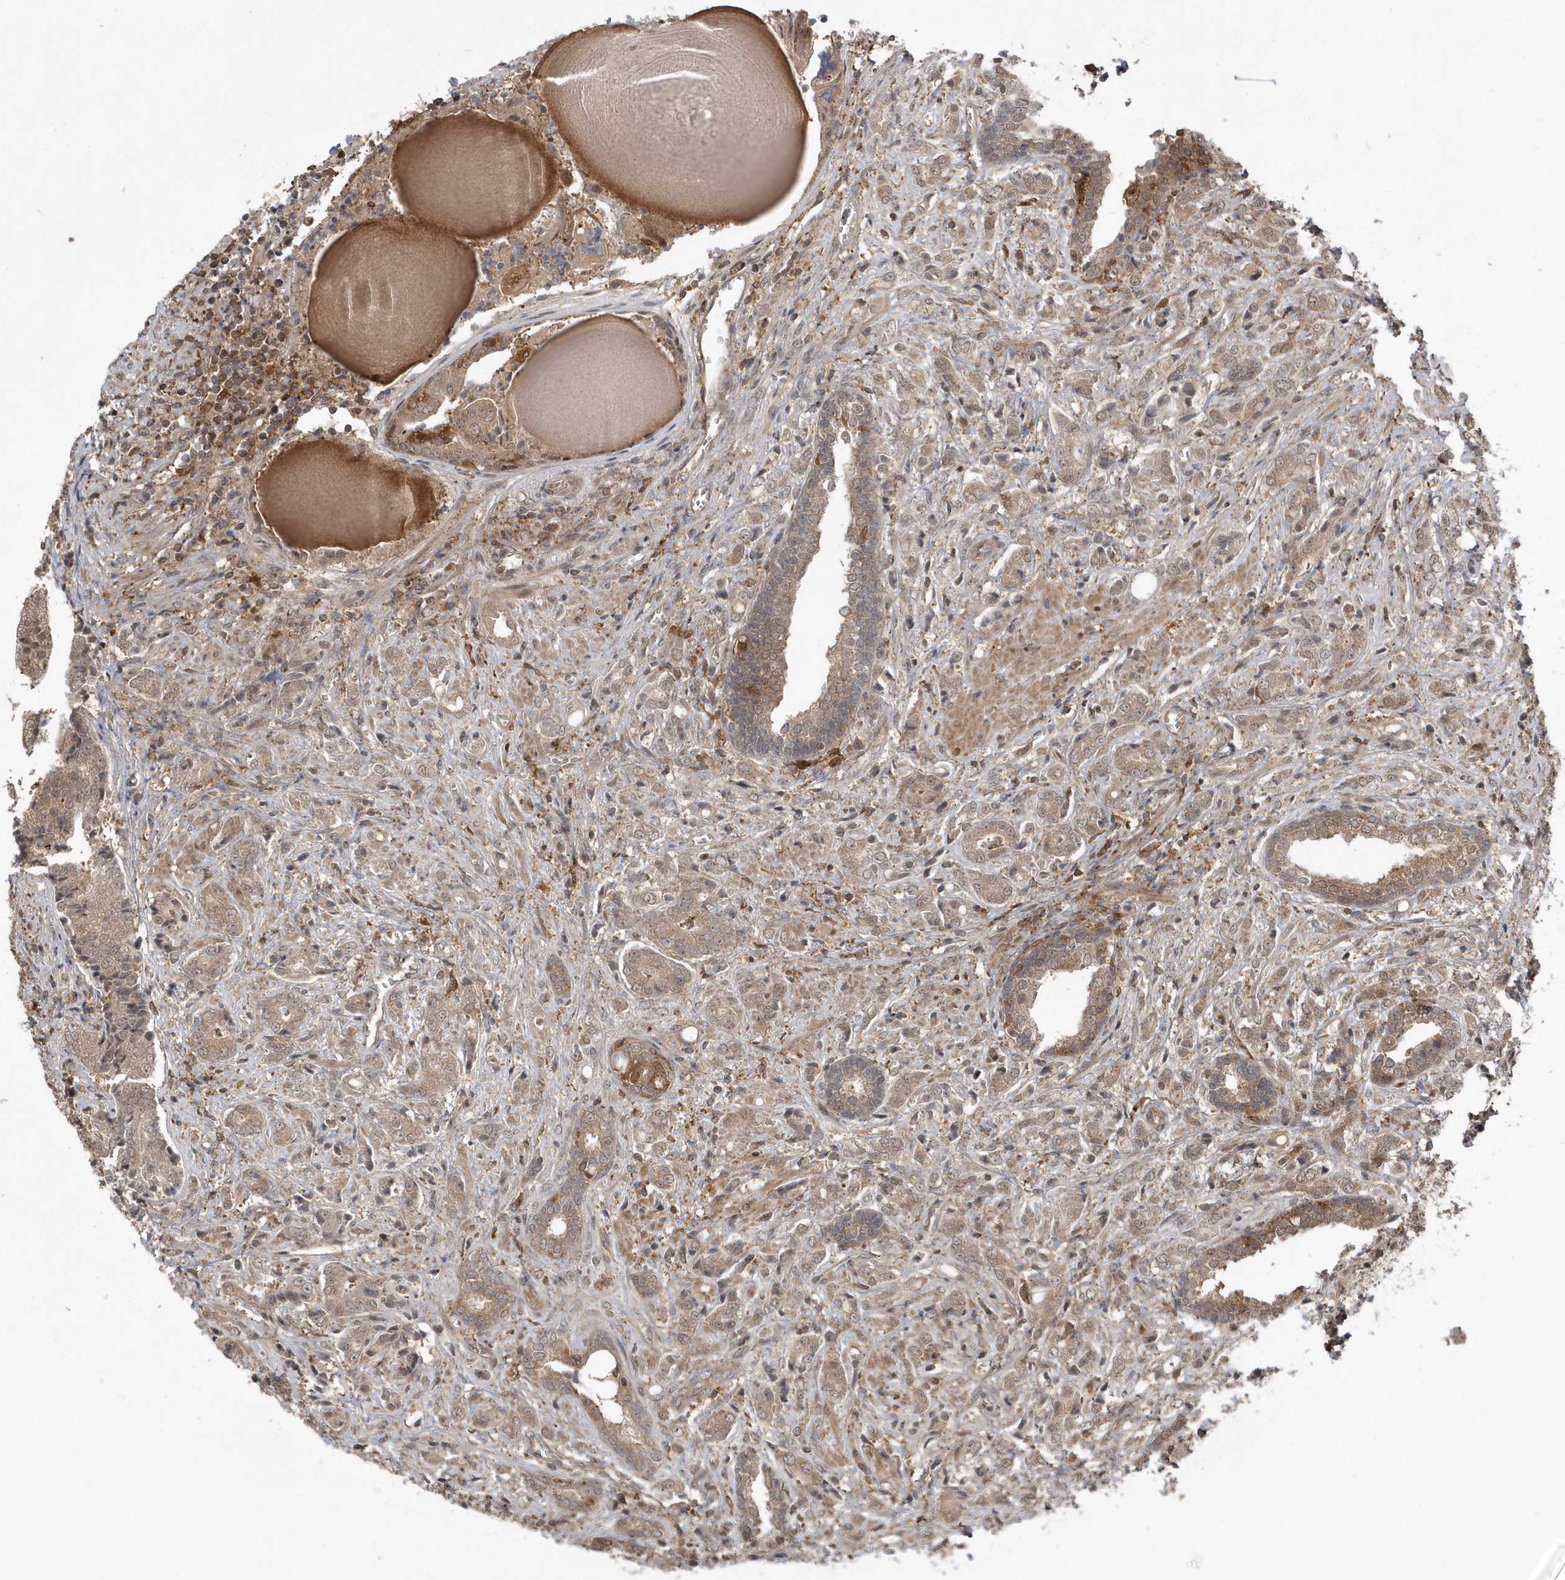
{"staining": {"intensity": "moderate", "quantity": ">75%", "location": "cytoplasmic/membranous"}, "tissue": "prostate cancer", "cell_type": "Tumor cells", "image_type": "cancer", "snomed": [{"axis": "morphology", "description": "Adenocarcinoma, High grade"}, {"axis": "topography", "description": "Prostate"}], "caption": "A micrograph of human prostate cancer stained for a protein reveals moderate cytoplasmic/membranous brown staining in tumor cells.", "gene": "LACC1", "patient": {"sex": "male", "age": 57}}